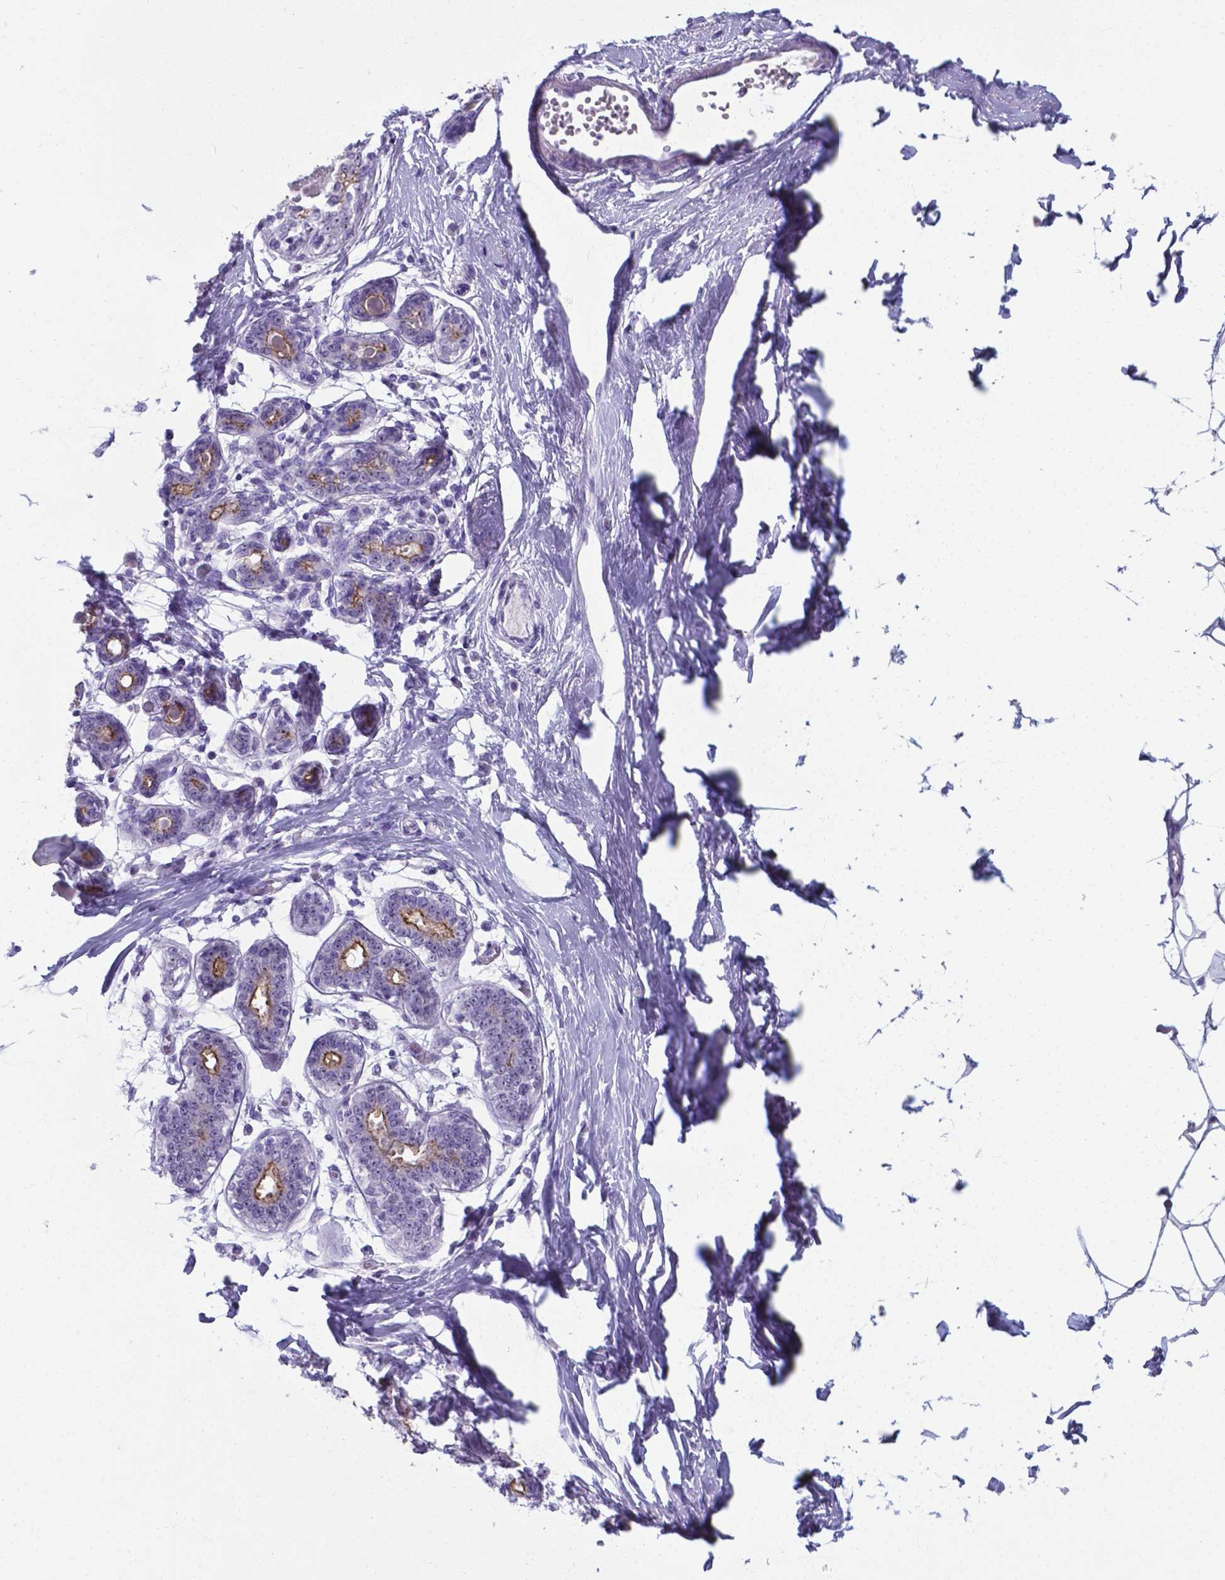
{"staining": {"intensity": "negative", "quantity": "none", "location": "none"}, "tissue": "breast", "cell_type": "Adipocytes", "image_type": "normal", "snomed": [{"axis": "morphology", "description": "Normal tissue, NOS"}, {"axis": "topography", "description": "Skin"}, {"axis": "topography", "description": "Breast"}], "caption": "Immunohistochemistry micrograph of benign breast: human breast stained with DAB displays no significant protein positivity in adipocytes. (Stains: DAB immunohistochemistry with hematoxylin counter stain, Microscopy: brightfield microscopy at high magnification).", "gene": "AP5B1", "patient": {"sex": "female", "age": 43}}